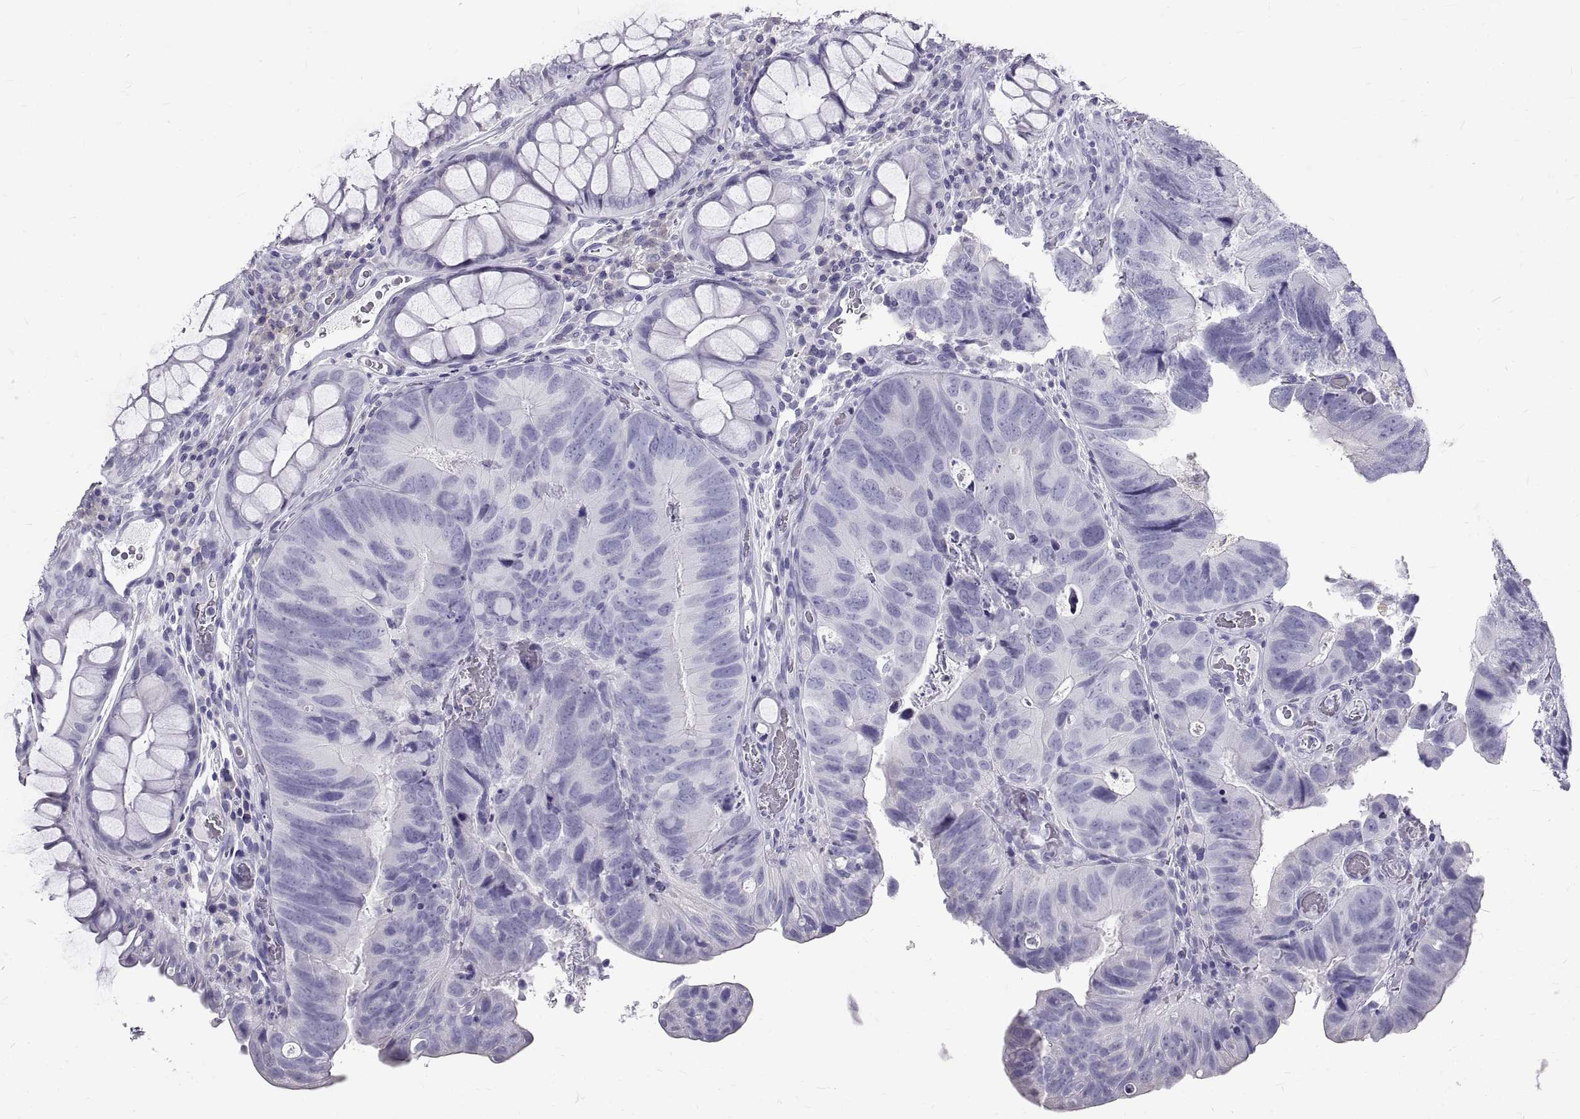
{"staining": {"intensity": "negative", "quantity": "none", "location": "none"}, "tissue": "colorectal cancer", "cell_type": "Tumor cells", "image_type": "cancer", "snomed": [{"axis": "morphology", "description": "Adenocarcinoma, NOS"}, {"axis": "topography", "description": "Colon"}], "caption": "High magnification brightfield microscopy of adenocarcinoma (colorectal) stained with DAB (brown) and counterstained with hematoxylin (blue): tumor cells show no significant staining.", "gene": "GNG12", "patient": {"sex": "female", "age": 67}}